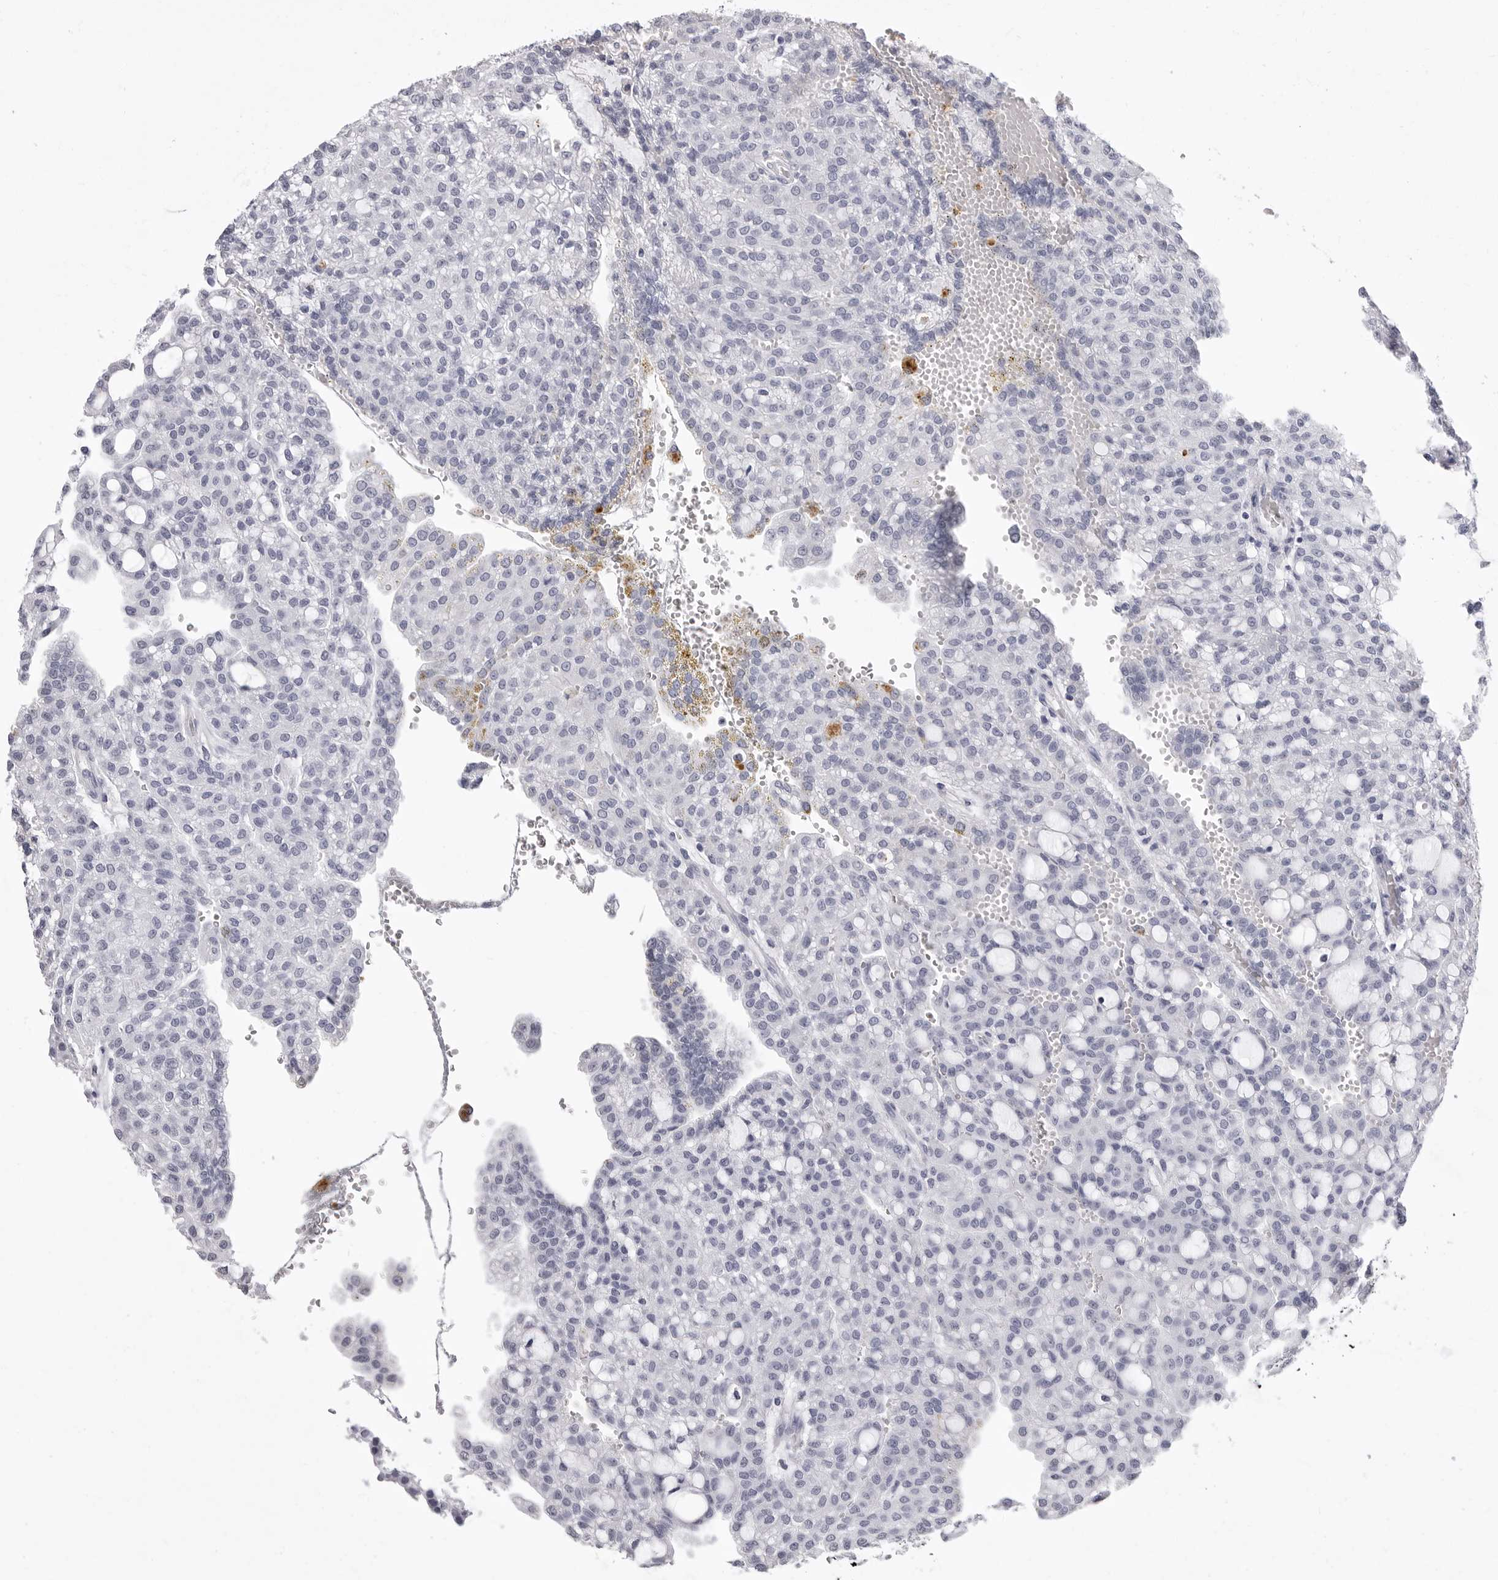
{"staining": {"intensity": "negative", "quantity": "none", "location": "none"}, "tissue": "renal cancer", "cell_type": "Tumor cells", "image_type": "cancer", "snomed": [{"axis": "morphology", "description": "Adenocarcinoma, NOS"}, {"axis": "topography", "description": "Kidney"}], "caption": "Renal cancer (adenocarcinoma) was stained to show a protein in brown. There is no significant staining in tumor cells.", "gene": "LGALS4", "patient": {"sex": "male", "age": 63}}